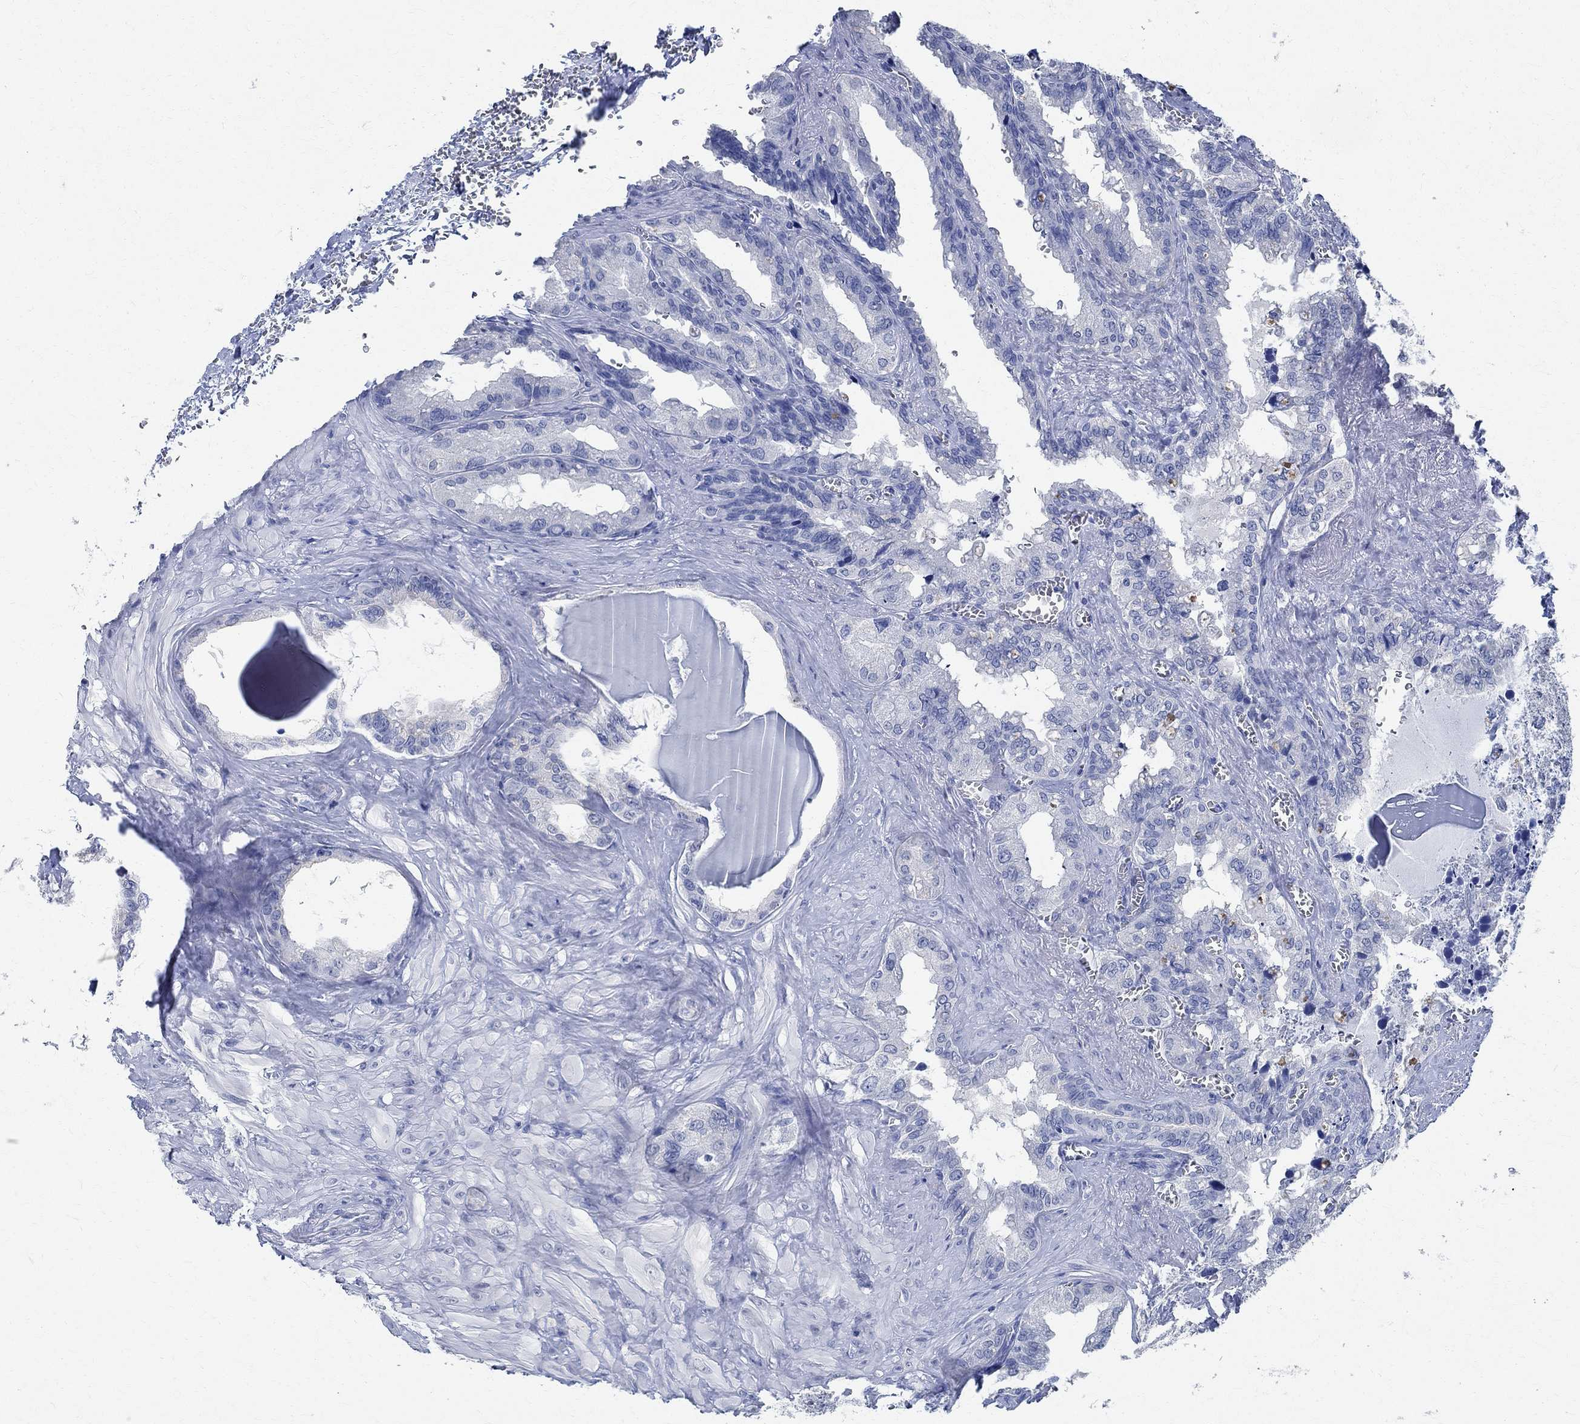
{"staining": {"intensity": "negative", "quantity": "none", "location": "none"}, "tissue": "seminal vesicle", "cell_type": "Glandular cells", "image_type": "normal", "snomed": [{"axis": "morphology", "description": "Normal tissue, NOS"}, {"axis": "topography", "description": "Seminal veicle"}], "caption": "Immunohistochemistry of unremarkable seminal vesicle displays no expression in glandular cells. Brightfield microscopy of immunohistochemistry stained with DAB (brown) and hematoxylin (blue), captured at high magnification.", "gene": "TMEM221", "patient": {"sex": "male", "age": 72}}